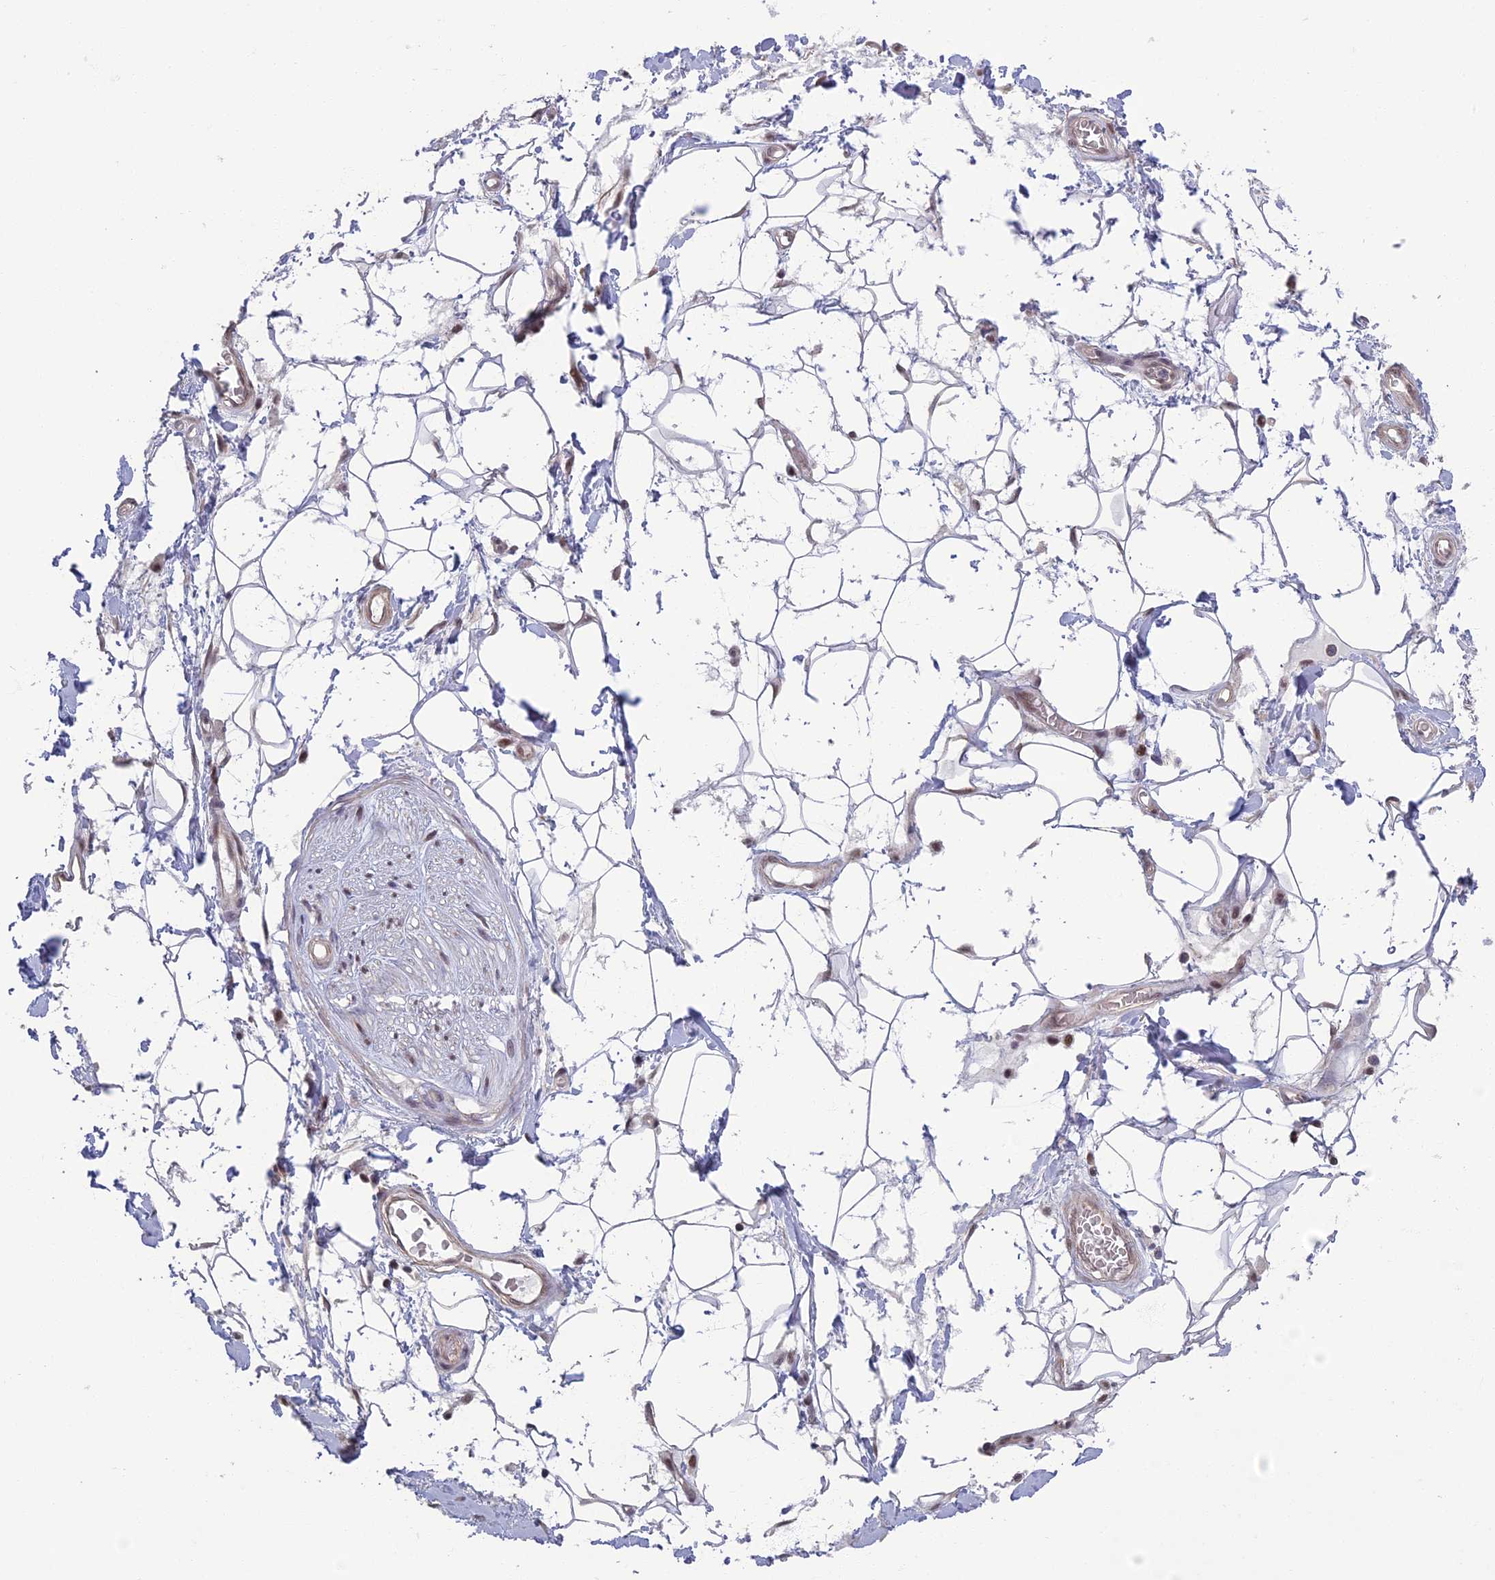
{"staining": {"intensity": "negative", "quantity": "none", "location": "none"}, "tissue": "adipose tissue", "cell_type": "Adipocytes", "image_type": "normal", "snomed": [{"axis": "morphology", "description": "Normal tissue, NOS"}, {"axis": "morphology", "description": "Adenocarcinoma, NOS"}, {"axis": "topography", "description": "Rectum"}, {"axis": "topography", "description": "Vagina"}, {"axis": "topography", "description": "Peripheral nerve tissue"}], "caption": "Adipocytes show no significant staining in benign adipose tissue. The staining is performed using DAB brown chromogen with nuclei counter-stained in using hematoxylin.", "gene": "MORF4L1", "patient": {"sex": "female", "age": 71}}